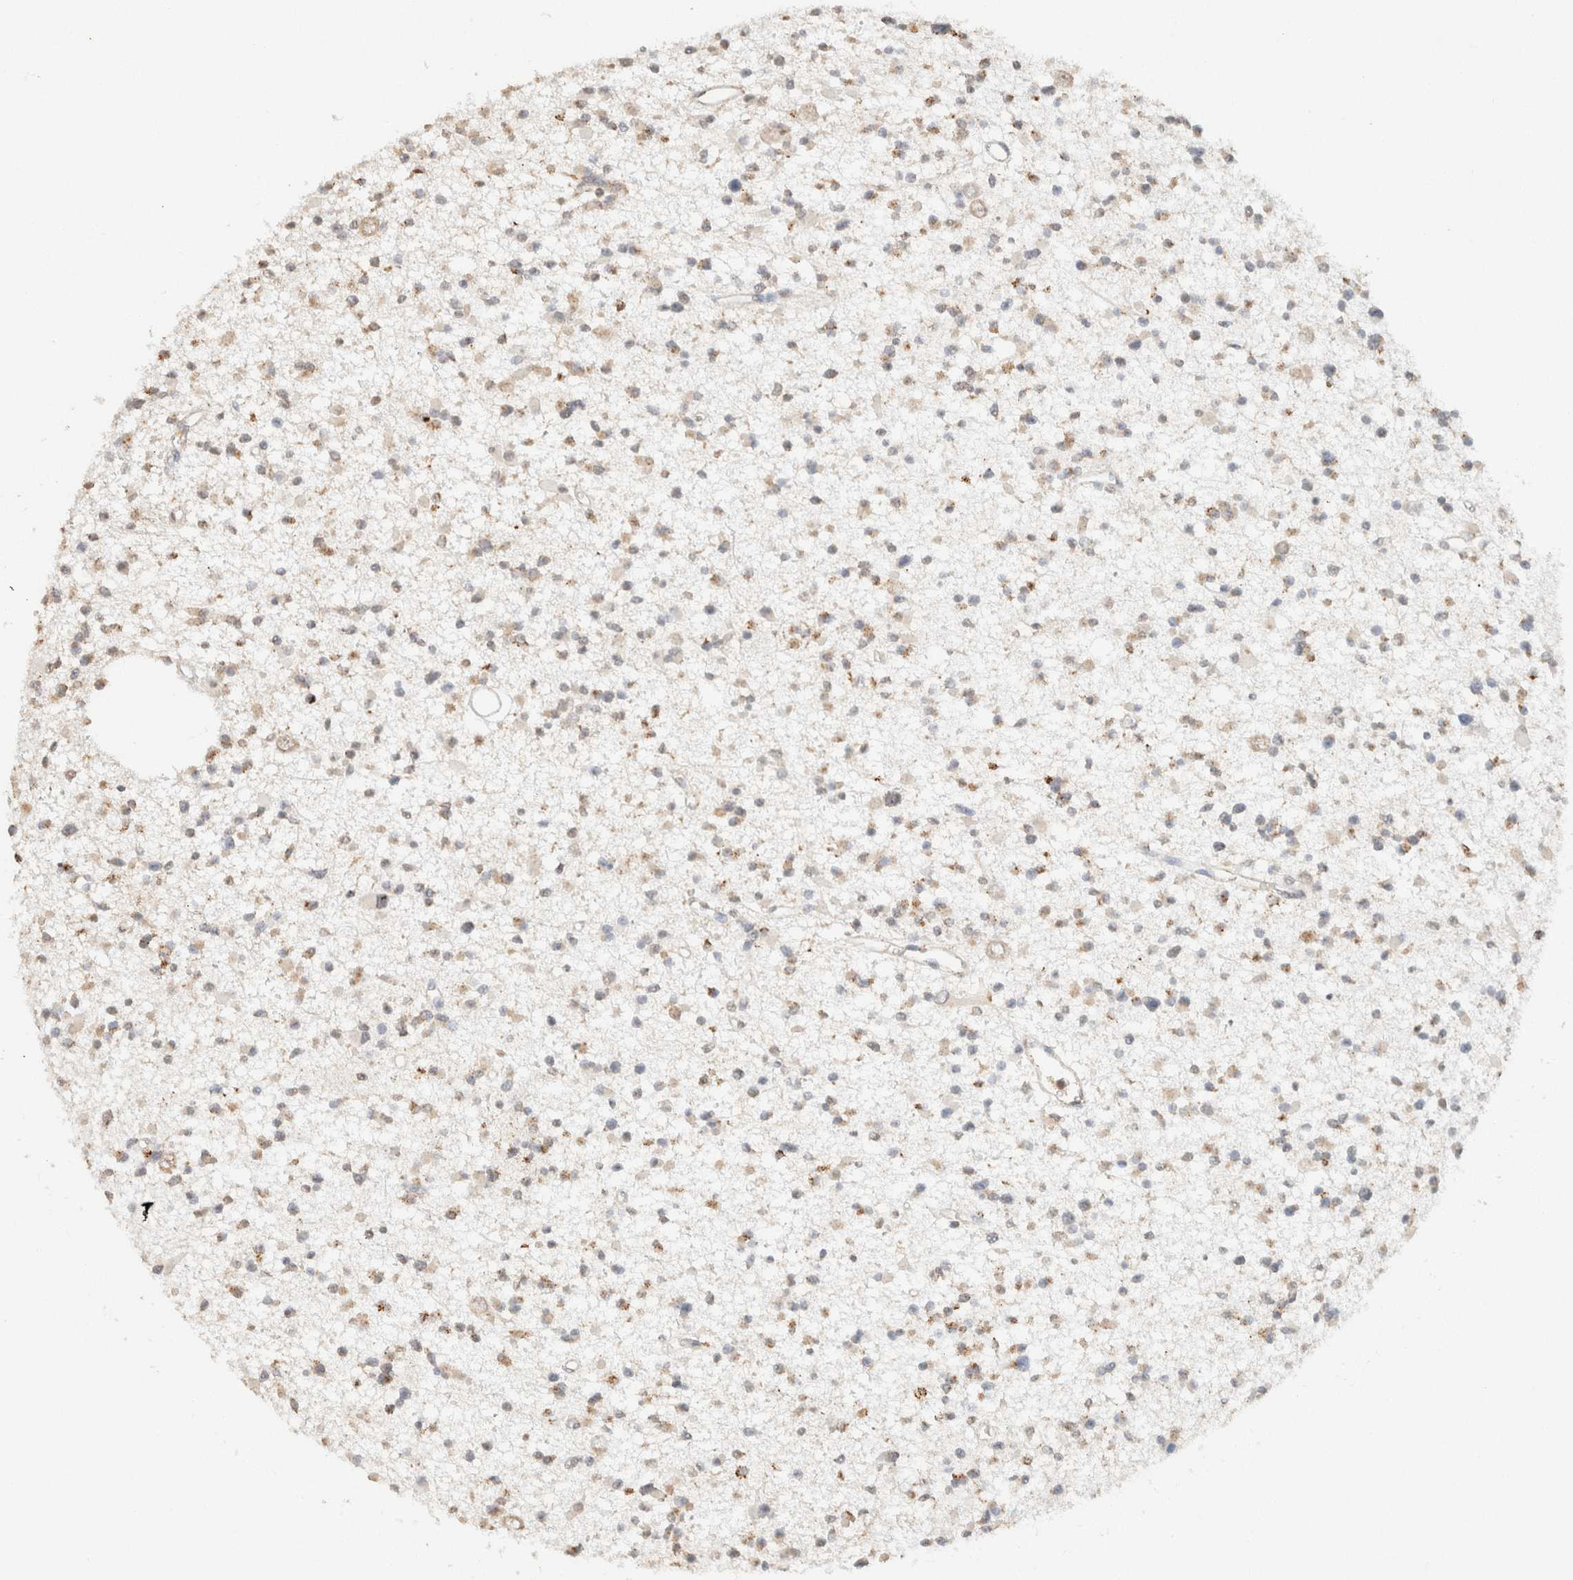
{"staining": {"intensity": "weak", "quantity": ">75%", "location": "cytoplasmic/membranous"}, "tissue": "glioma", "cell_type": "Tumor cells", "image_type": "cancer", "snomed": [{"axis": "morphology", "description": "Glioma, malignant, Low grade"}, {"axis": "topography", "description": "Brain"}], "caption": "Weak cytoplasmic/membranous expression is identified in about >75% of tumor cells in low-grade glioma (malignant). (Stains: DAB (3,3'-diaminobenzidine) in brown, nuclei in blue, Microscopy: brightfield microscopy at high magnification).", "gene": "CTSC", "patient": {"sex": "female", "age": 22}}